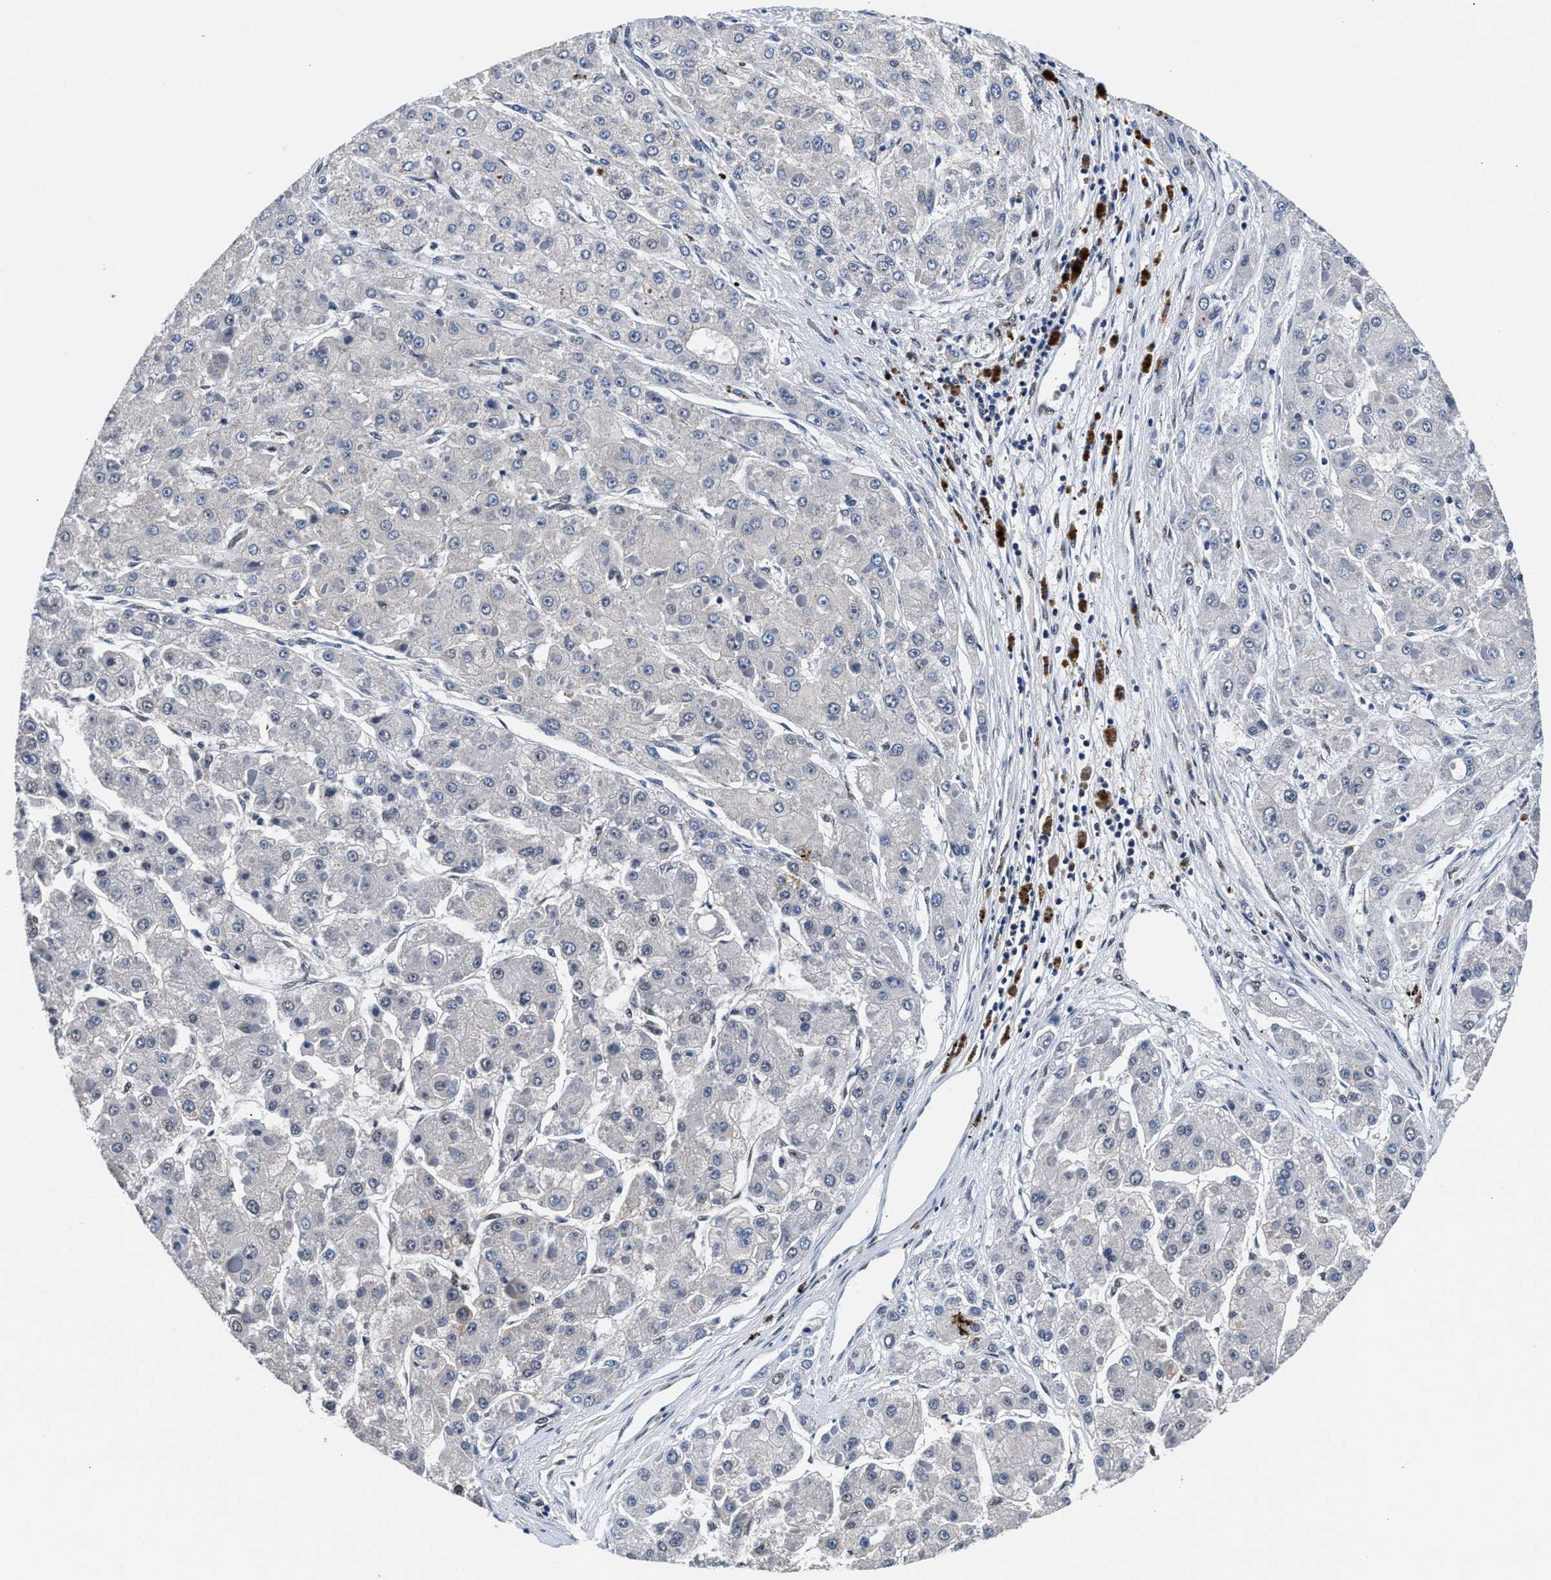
{"staining": {"intensity": "weak", "quantity": "<25%", "location": "nuclear"}, "tissue": "liver cancer", "cell_type": "Tumor cells", "image_type": "cancer", "snomed": [{"axis": "morphology", "description": "Carcinoma, Hepatocellular, NOS"}, {"axis": "topography", "description": "Liver"}], "caption": "Hepatocellular carcinoma (liver) was stained to show a protein in brown. There is no significant staining in tumor cells.", "gene": "USP16", "patient": {"sex": "female", "age": 73}}